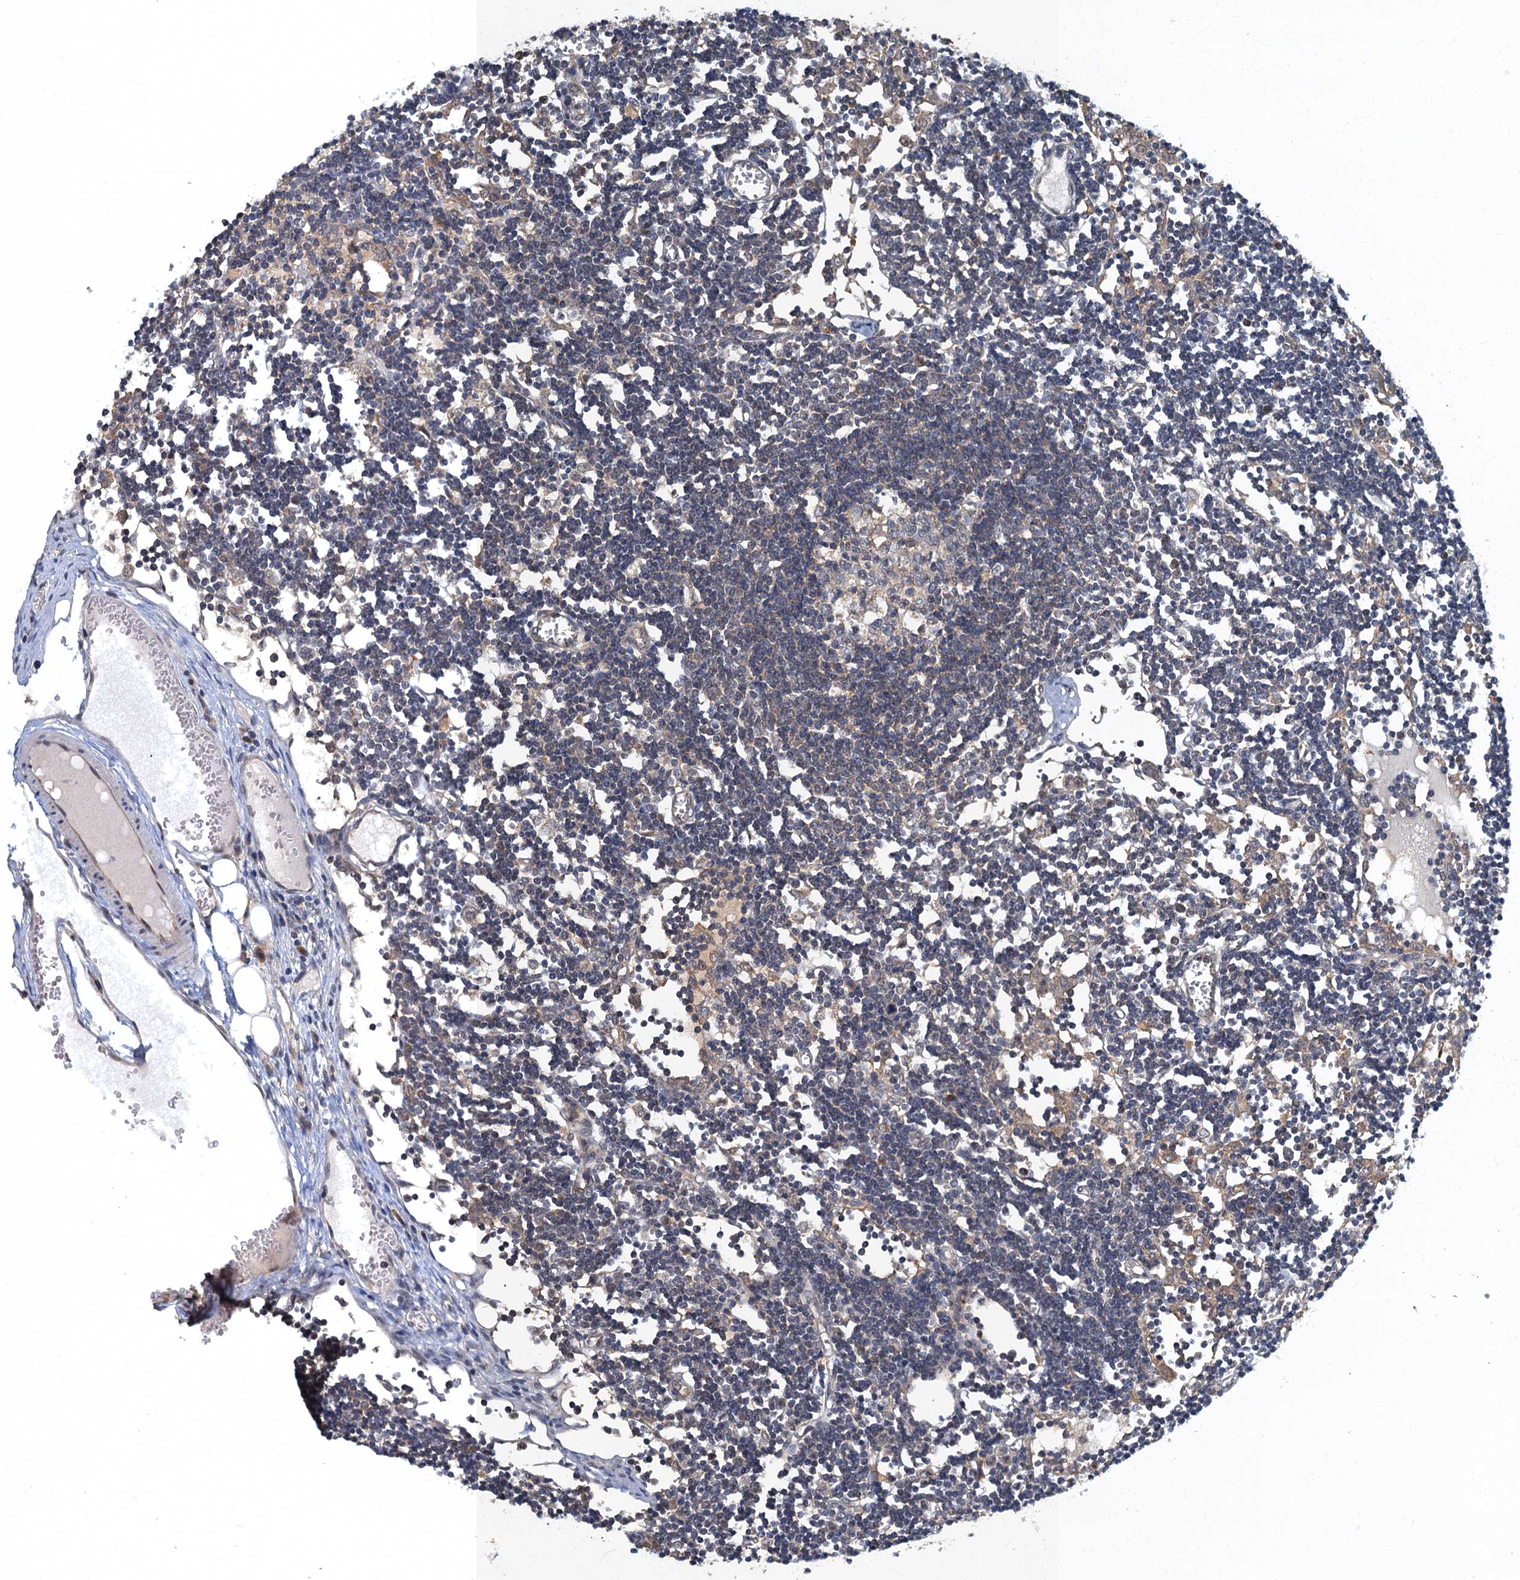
{"staining": {"intensity": "negative", "quantity": "none", "location": "none"}, "tissue": "lymph node", "cell_type": "Germinal center cells", "image_type": "normal", "snomed": [{"axis": "morphology", "description": "Normal tissue, NOS"}, {"axis": "topography", "description": "Lymph node"}], "caption": "DAB immunohistochemical staining of normal lymph node demonstrates no significant positivity in germinal center cells.", "gene": "TBCK", "patient": {"sex": "female", "age": 11}}